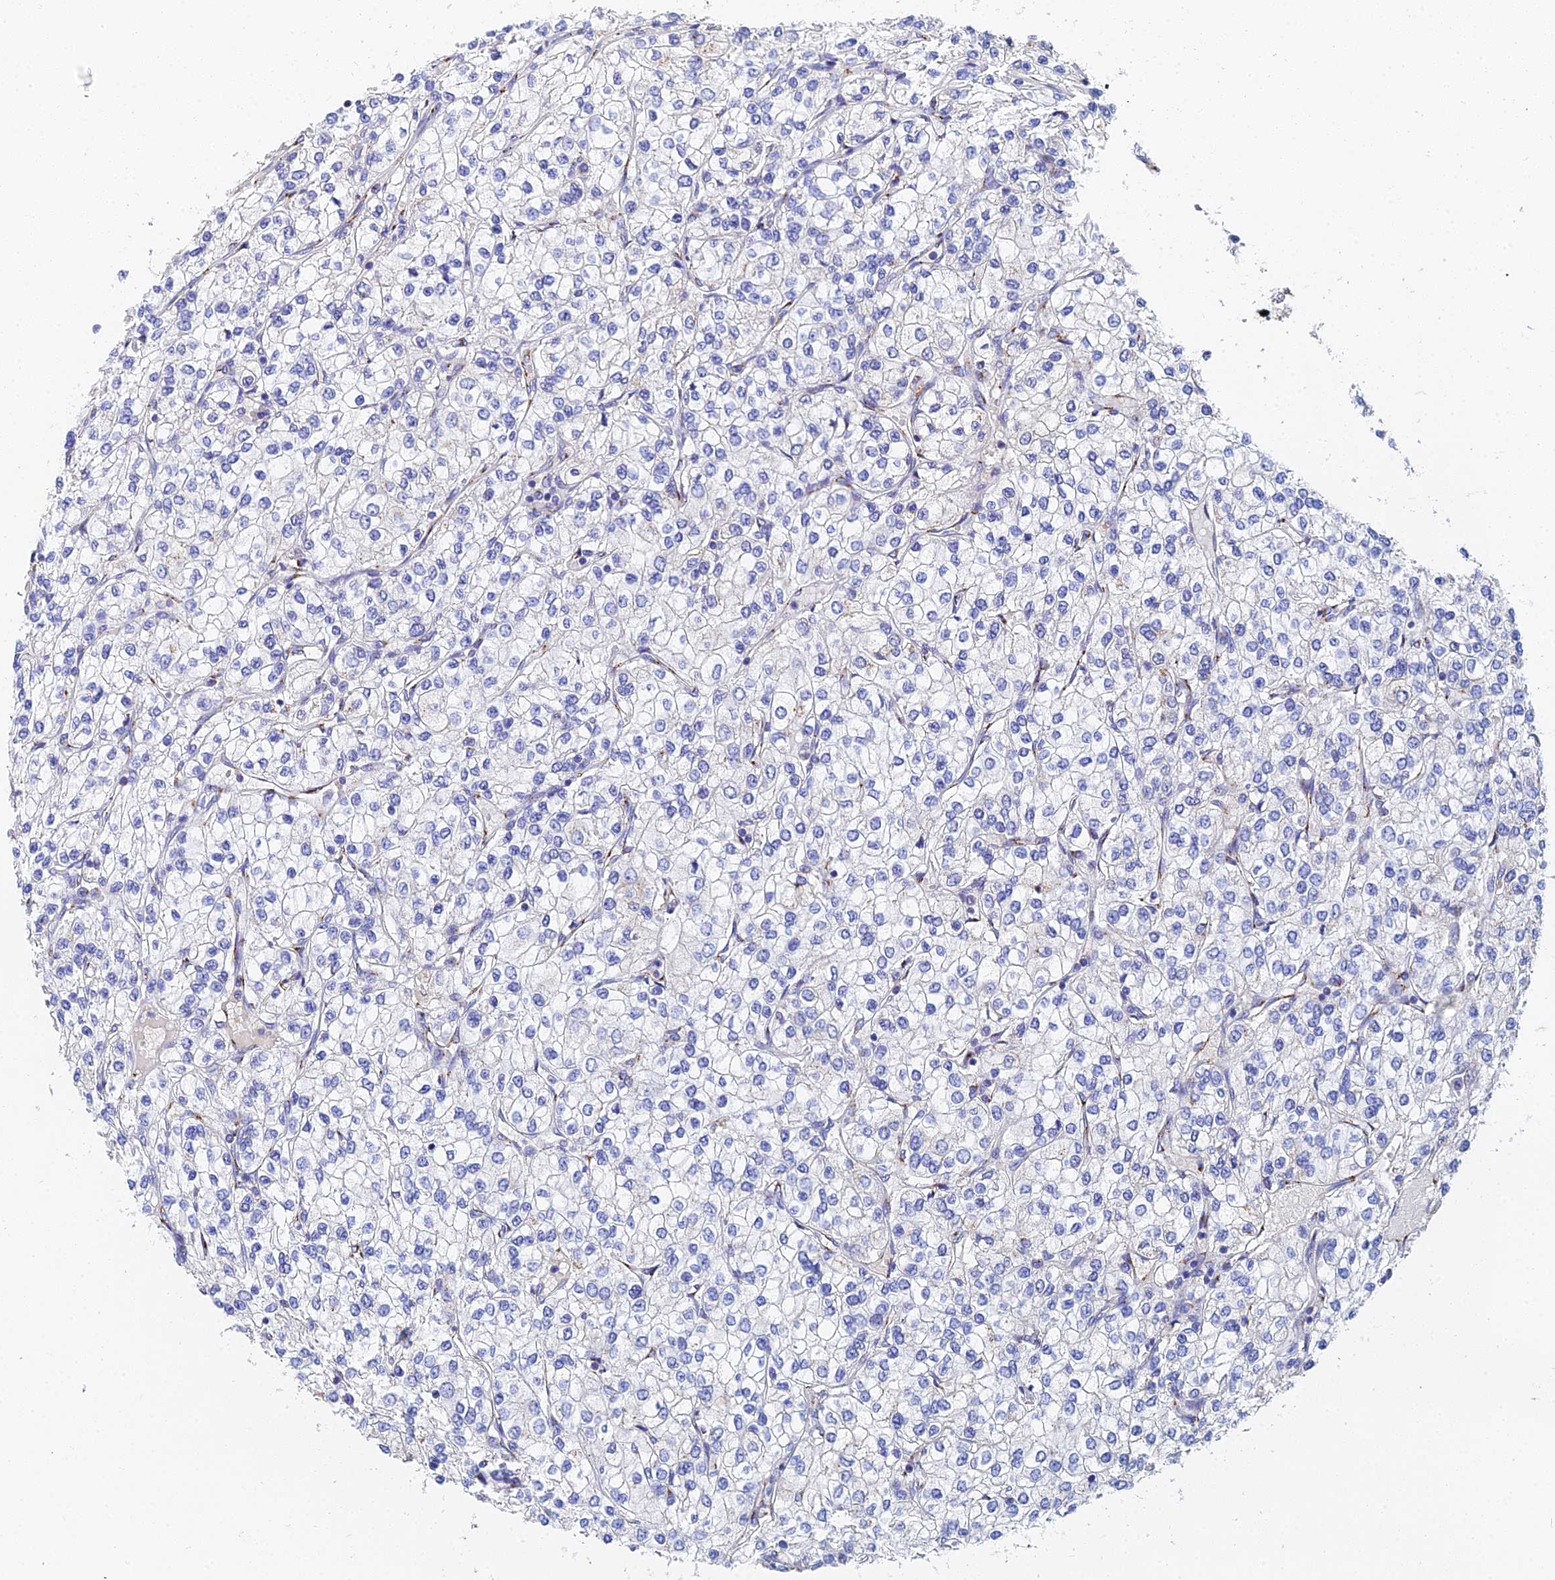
{"staining": {"intensity": "negative", "quantity": "none", "location": "none"}, "tissue": "renal cancer", "cell_type": "Tumor cells", "image_type": "cancer", "snomed": [{"axis": "morphology", "description": "Adenocarcinoma, NOS"}, {"axis": "topography", "description": "Kidney"}], "caption": "Immunohistochemistry (IHC) histopathology image of neoplastic tissue: renal adenocarcinoma stained with DAB (3,3'-diaminobenzidine) demonstrates no significant protein expression in tumor cells.", "gene": "ENSG00000268674", "patient": {"sex": "male", "age": 80}}